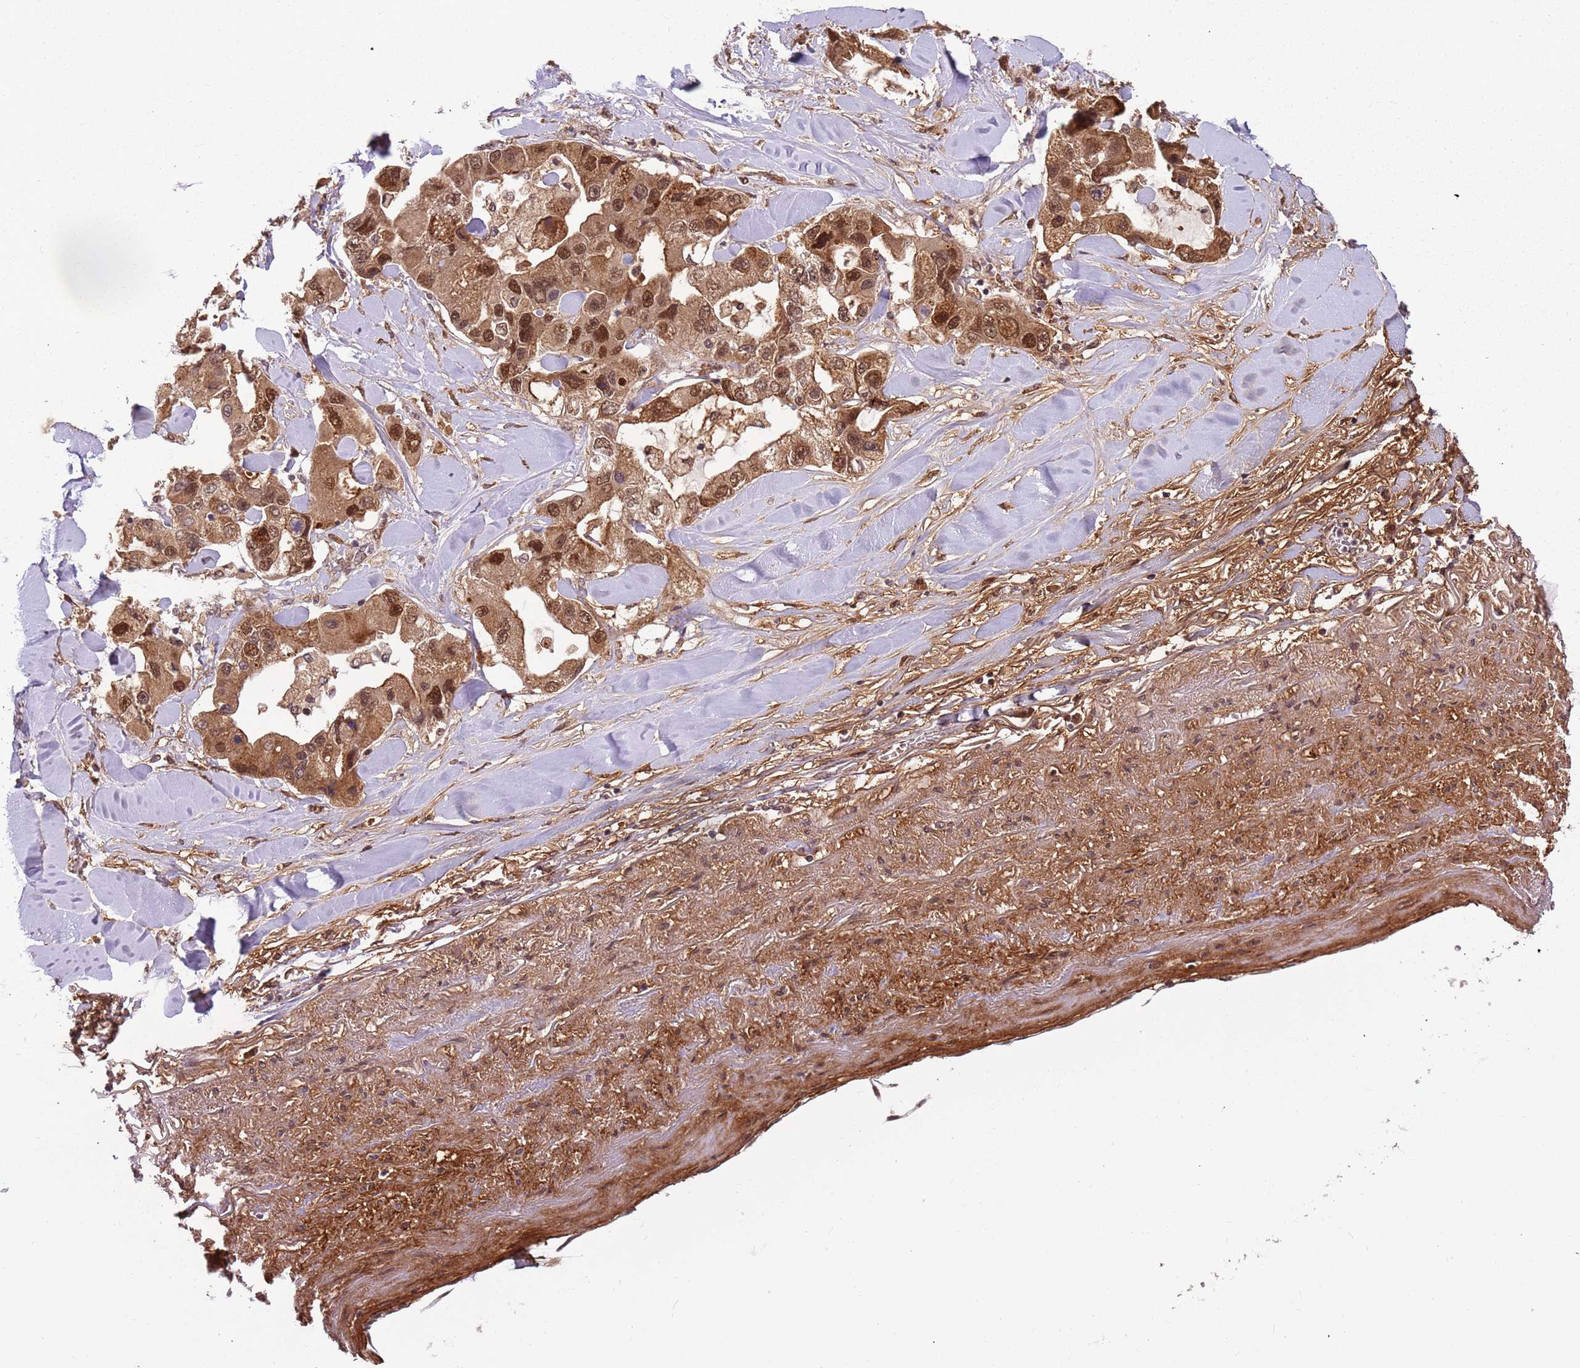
{"staining": {"intensity": "moderate", "quantity": ">75%", "location": "cytoplasmic/membranous,nuclear"}, "tissue": "lung cancer", "cell_type": "Tumor cells", "image_type": "cancer", "snomed": [{"axis": "morphology", "description": "Adenocarcinoma, NOS"}, {"axis": "topography", "description": "Lung"}], "caption": "A medium amount of moderate cytoplasmic/membranous and nuclear positivity is identified in about >75% of tumor cells in lung cancer tissue. (IHC, brightfield microscopy, high magnification).", "gene": "POLR3H", "patient": {"sex": "female", "age": 54}}